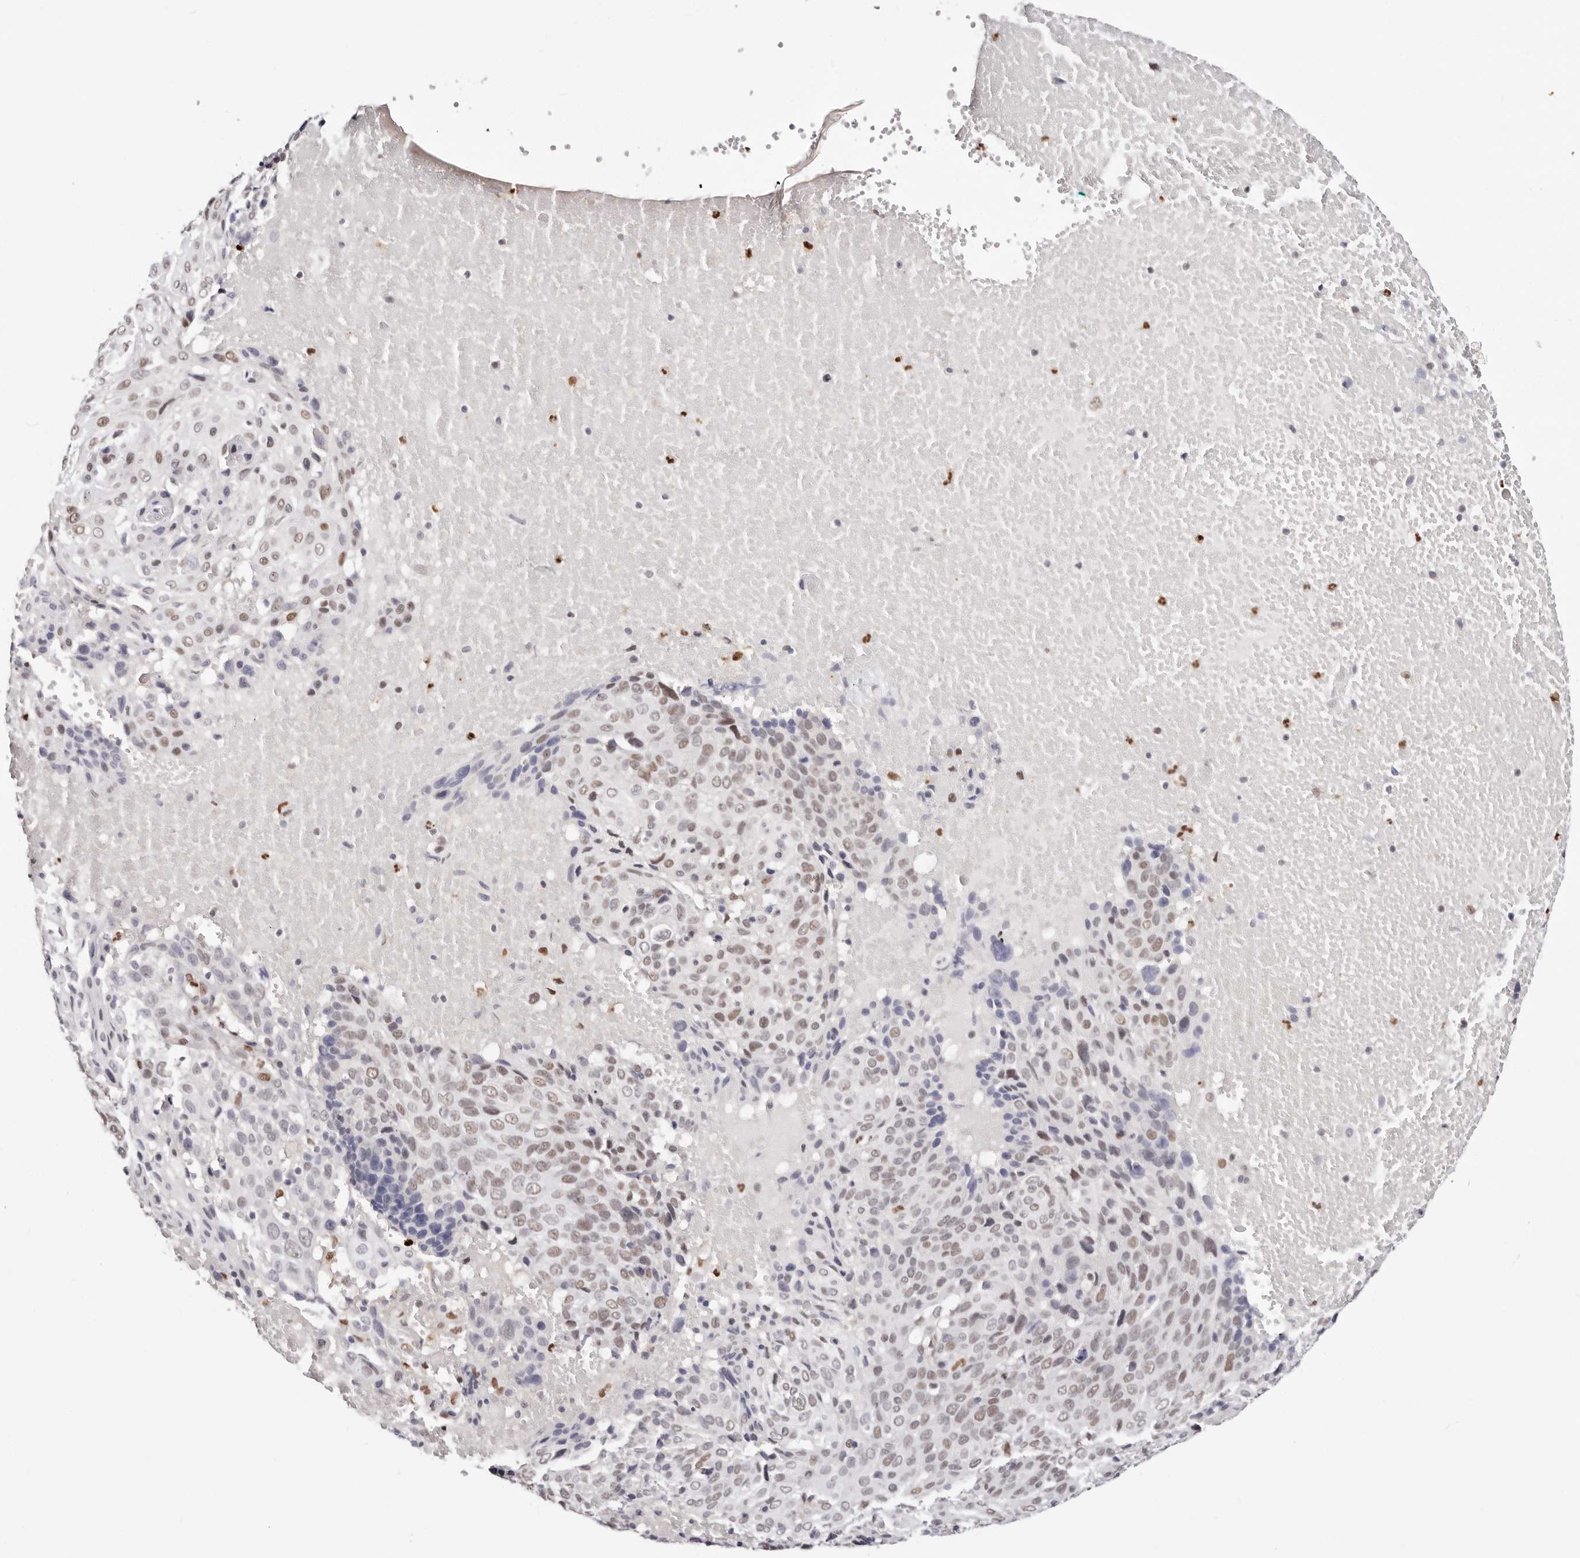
{"staining": {"intensity": "weak", "quantity": ">75%", "location": "nuclear"}, "tissue": "cervical cancer", "cell_type": "Tumor cells", "image_type": "cancer", "snomed": [{"axis": "morphology", "description": "Squamous cell carcinoma, NOS"}, {"axis": "topography", "description": "Cervix"}], "caption": "A brown stain highlights weak nuclear expression of a protein in human squamous cell carcinoma (cervical) tumor cells.", "gene": "TKT", "patient": {"sex": "female", "age": 74}}